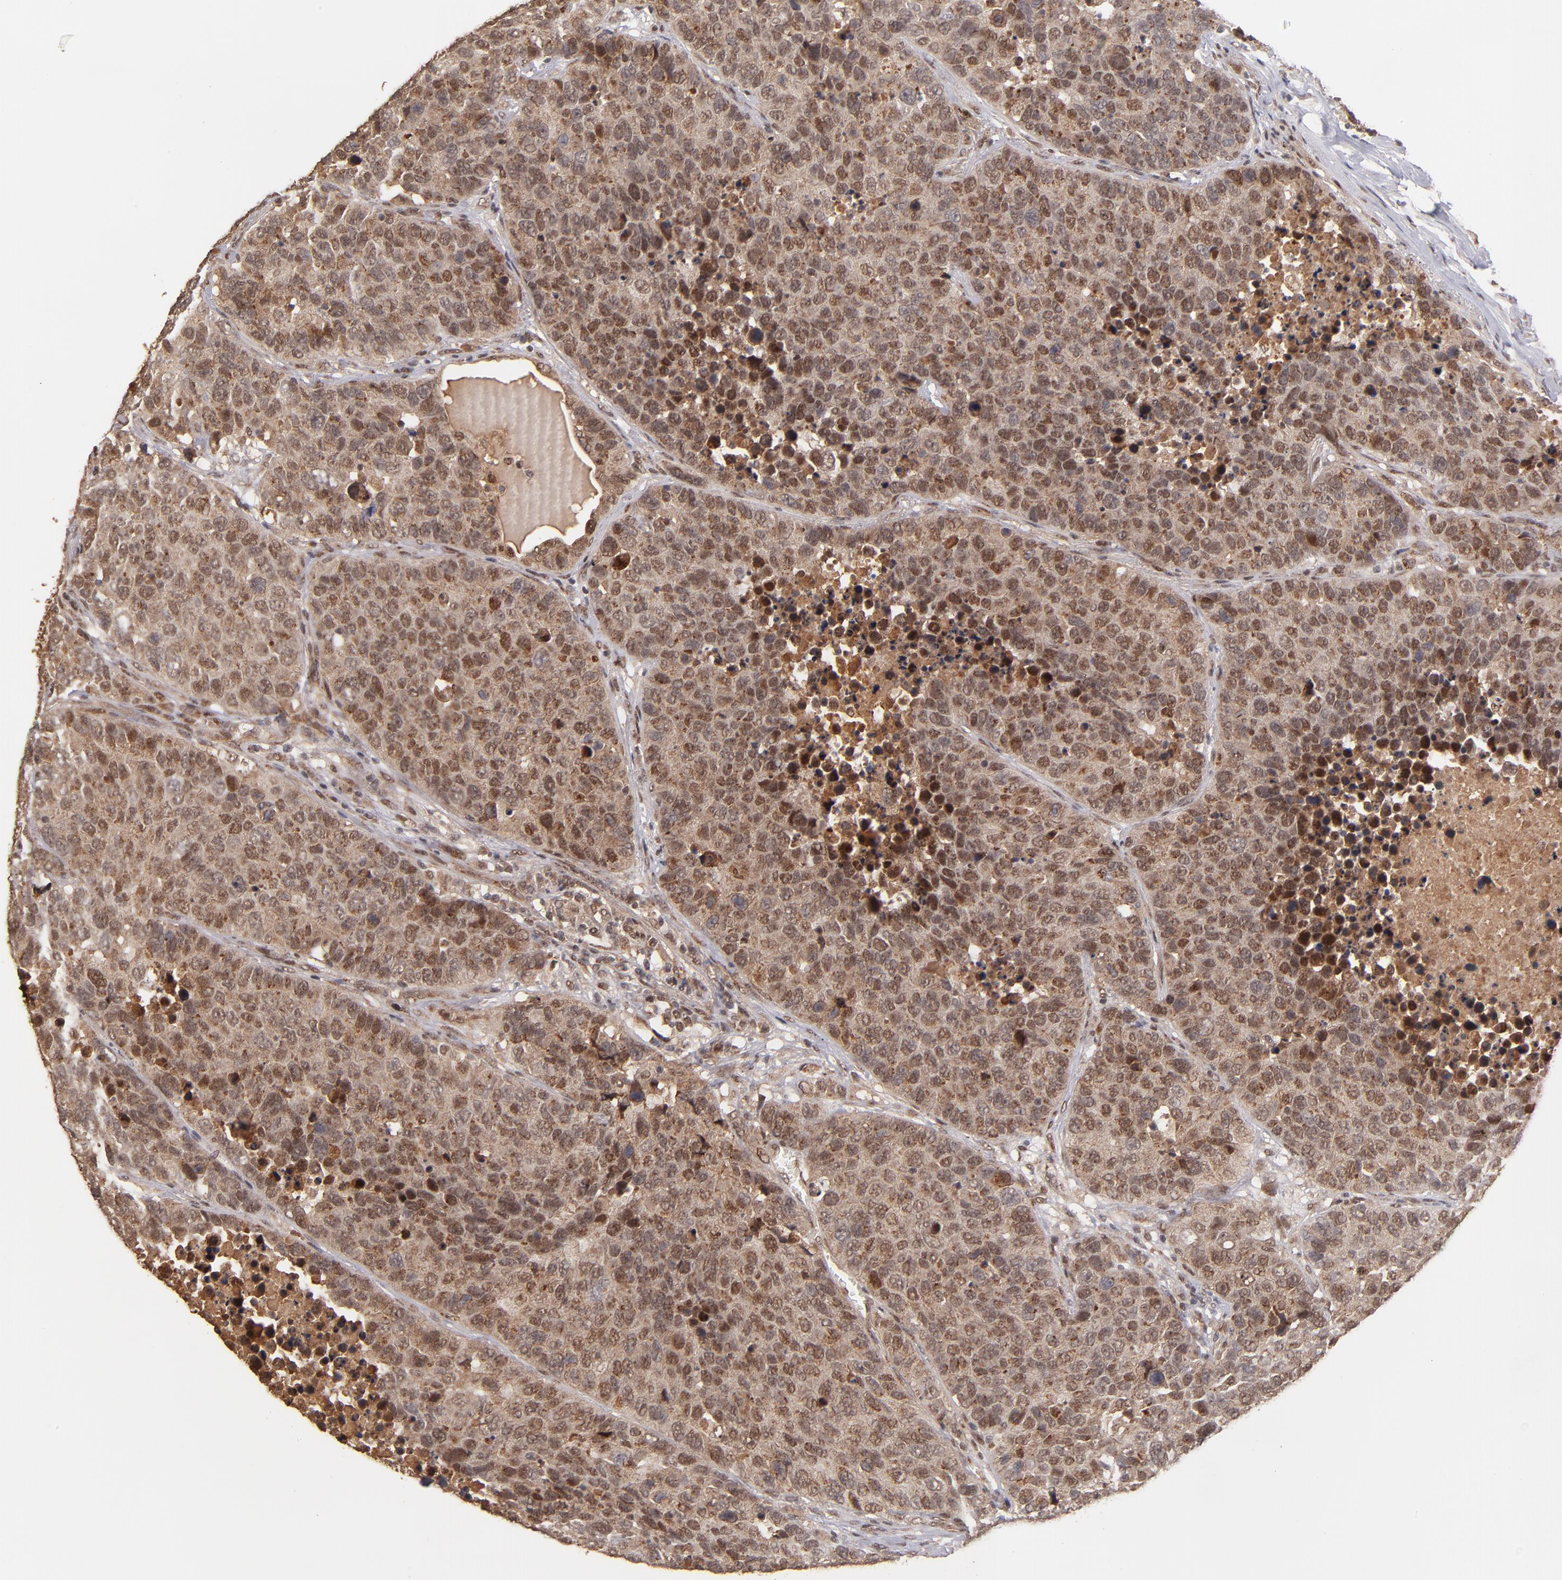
{"staining": {"intensity": "moderate", "quantity": ">75%", "location": "cytoplasmic/membranous,nuclear"}, "tissue": "carcinoid", "cell_type": "Tumor cells", "image_type": "cancer", "snomed": [{"axis": "morphology", "description": "Carcinoid, malignant, NOS"}, {"axis": "topography", "description": "Lung"}], "caption": "Carcinoid stained for a protein (brown) reveals moderate cytoplasmic/membranous and nuclear positive staining in about >75% of tumor cells.", "gene": "EAPP", "patient": {"sex": "male", "age": 60}}